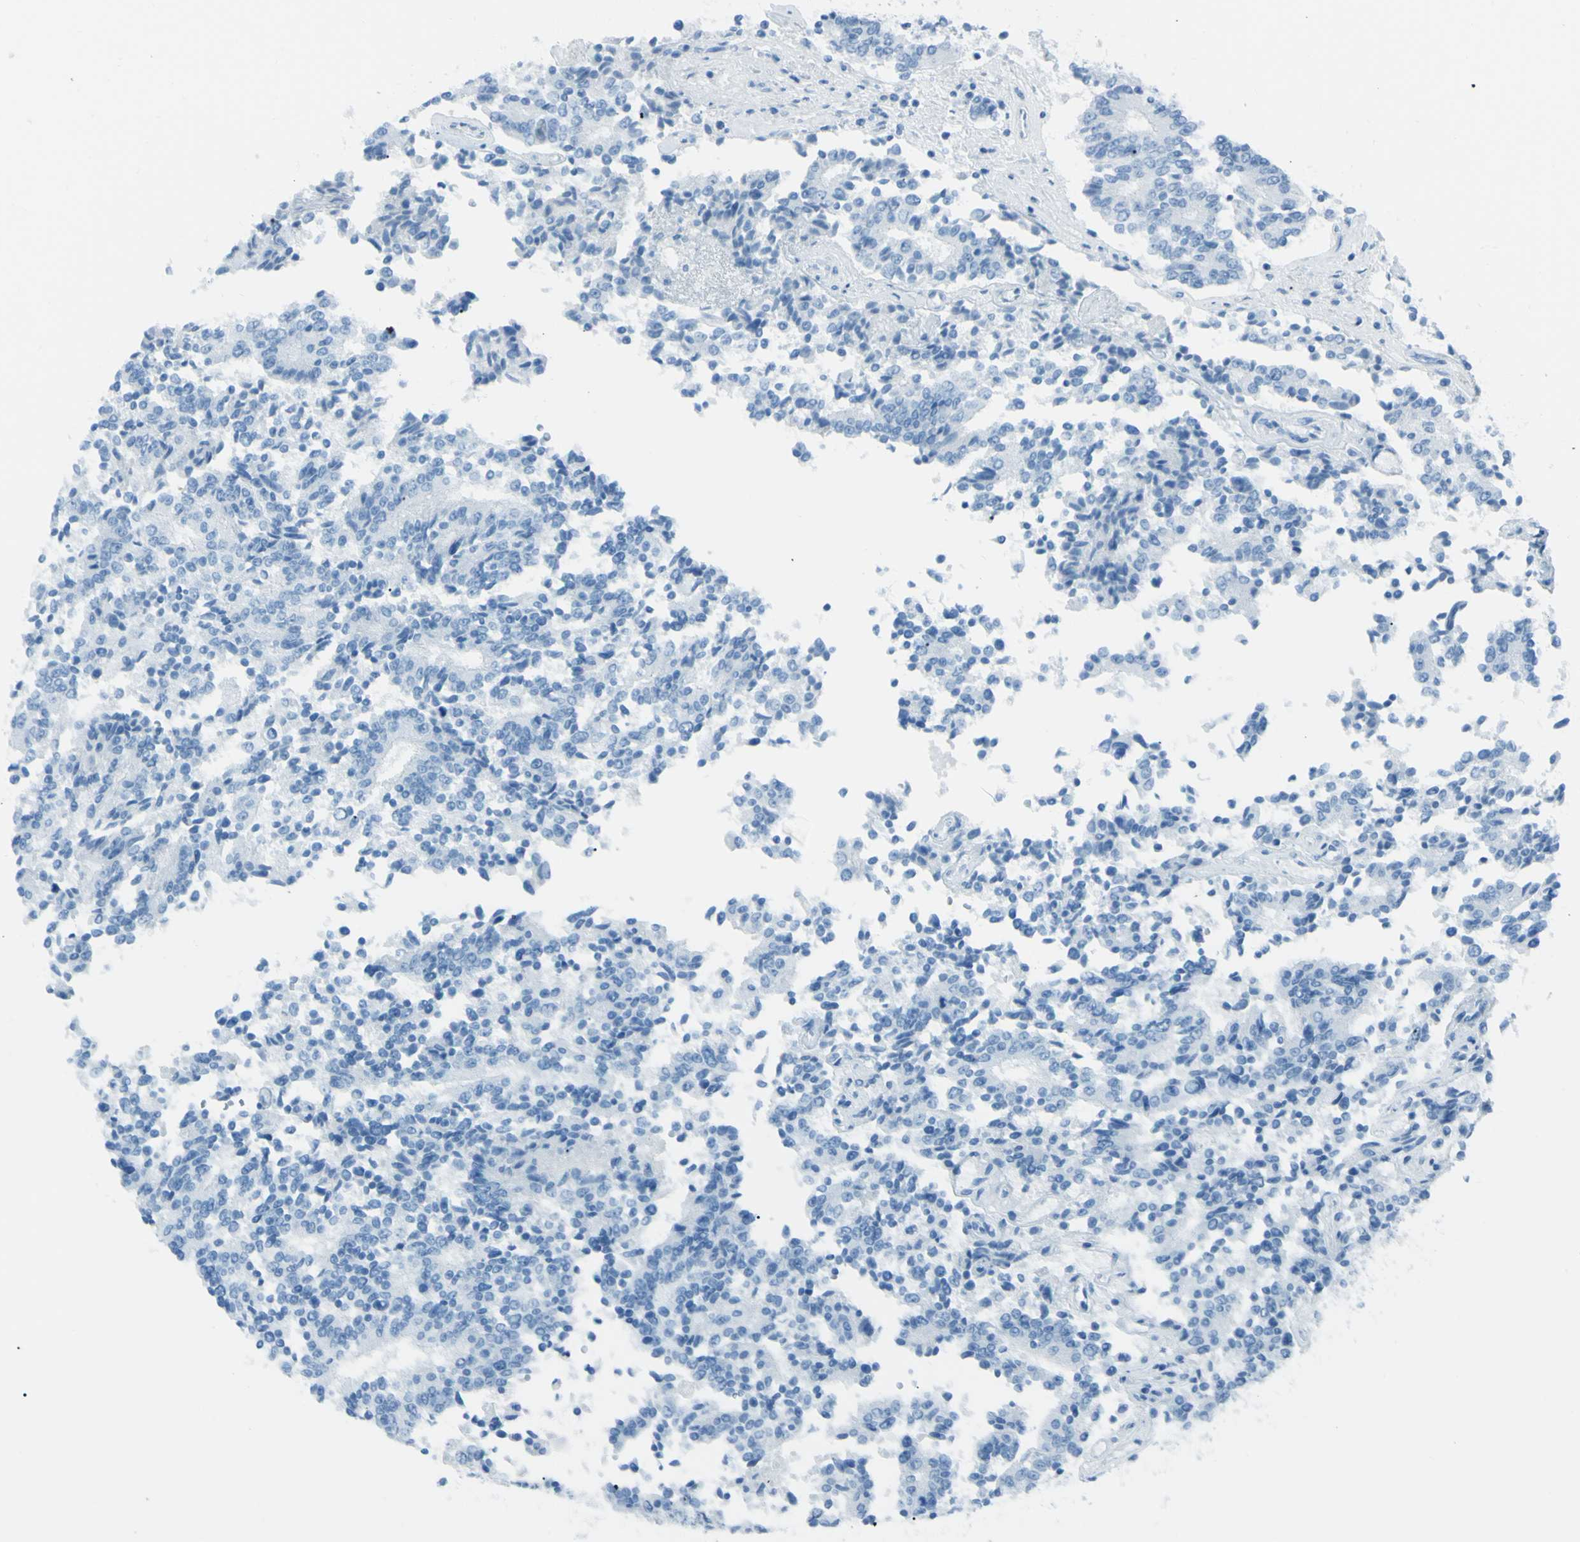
{"staining": {"intensity": "negative", "quantity": "none", "location": "none"}, "tissue": "prostate cancer", "cell_type": "Tumor cells", "image_type": "cancer", "snomed": [{"axis": "morphology", "description": "Normal tissue, NOS"}, {"axis": "morphology", "description": "Adenocarcinoma, High grade"}, {"axis": "topography", "description": "Prostate"}, {"axis": "topography", "description": "Seminal veicle"}], "caption": "Human prostate high-grade adenocarcinoma stained for a protein using immunohistochemistry exhibits no expression in tumor cells.", "gene": "TFPI2", "patient": {"sex": "male", "age": 55}}